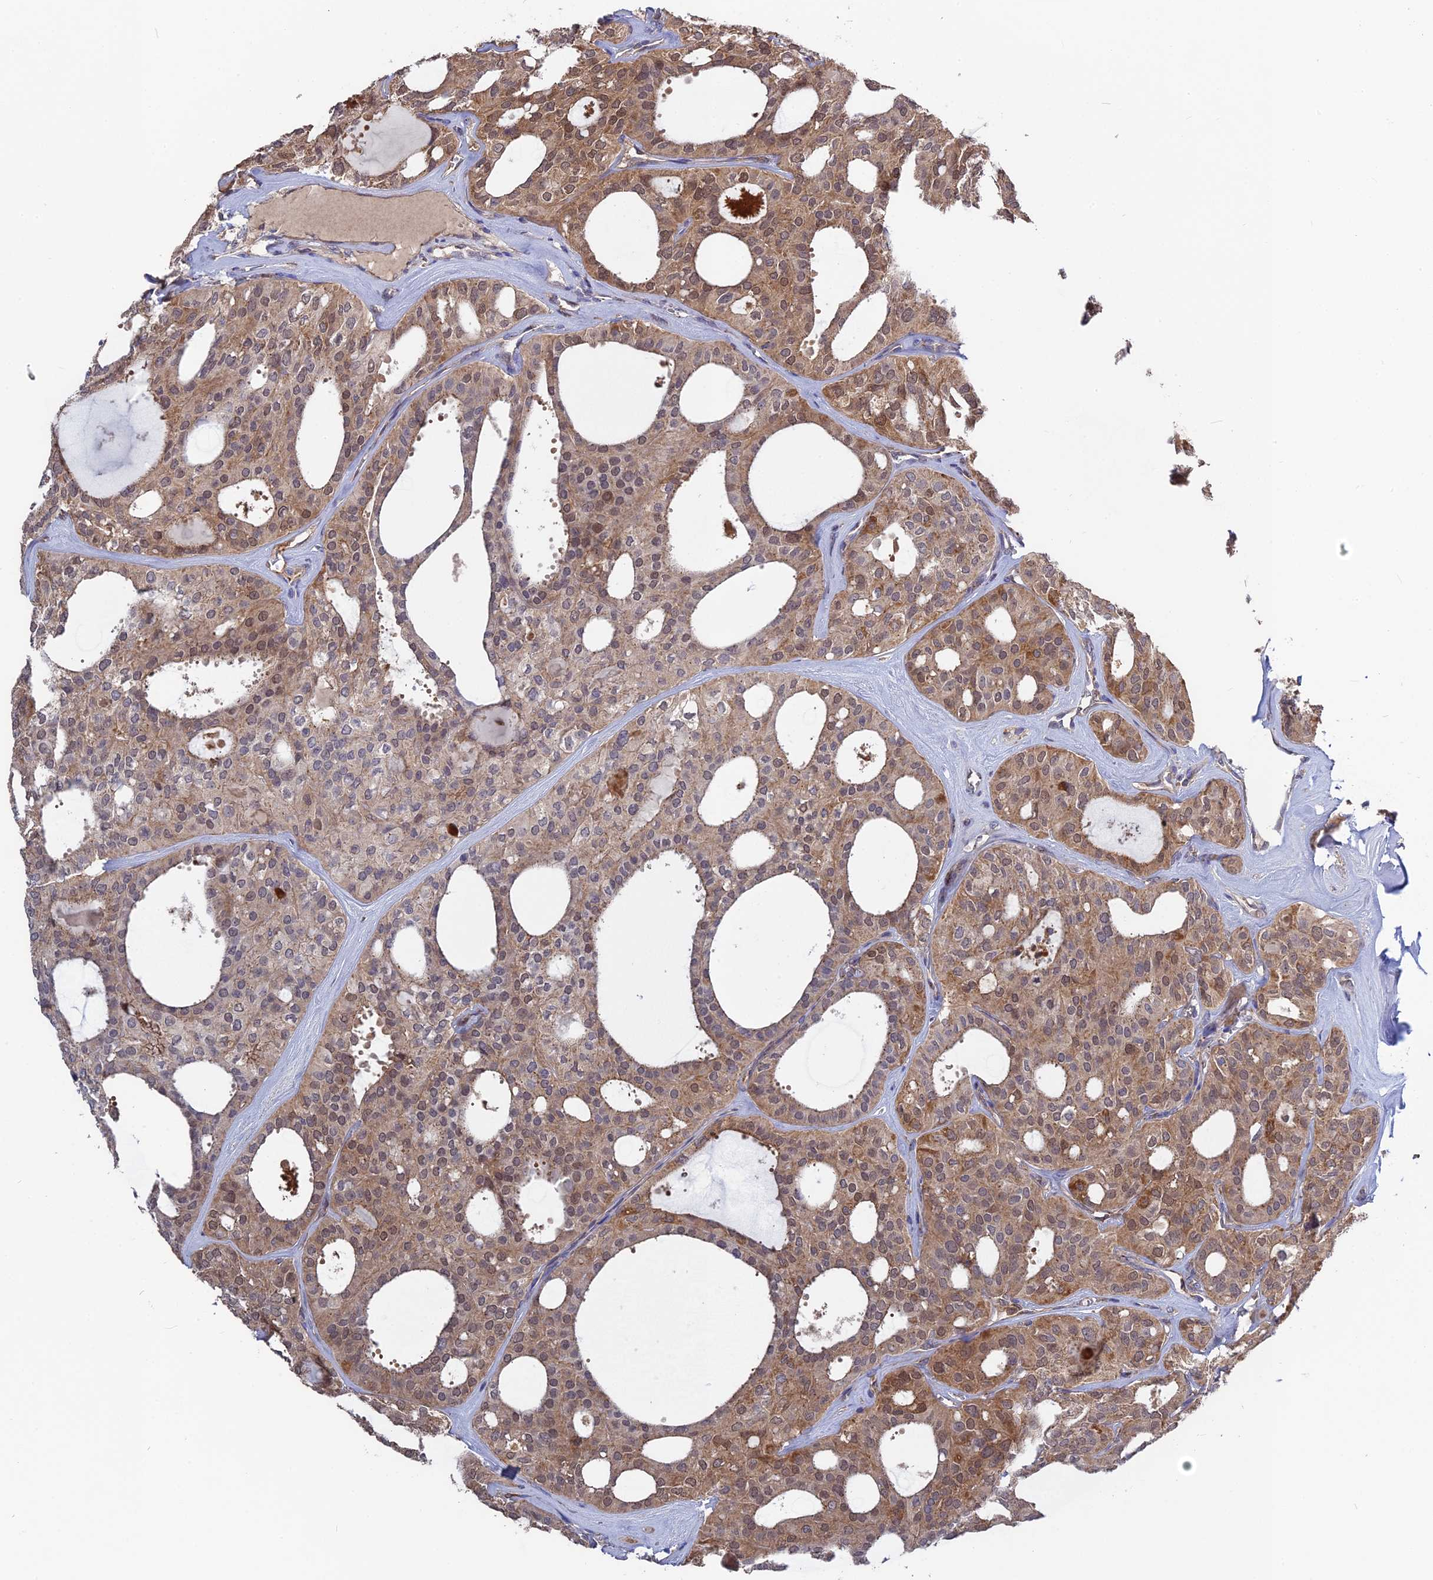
{"staining": {"intensity": "moderate", "quantity": ">75%", "location": "cytoplasmic/membranous,nuclear"}, "tissue": "thyroid cancer", "cell_type": "Tumor cells", "image_type": "cancer", "snomed": [{"axis": "morphology", "description": "Follicular adenoma carcinoma, NOS"}, {"axis": "topography", "description": "Thyroid gland"}], "caption": "A medium amount of moderate cytoplasmic/membranous and nuclear expression is identified in approximately >75% of tumor cells in thyroid follicular adenoma carcinoma tissue. Ihc stains the protein in brown and the nuclei are stained blue.", "gene": "RPIA", "patient": {"sex": "male", "age": 75}}